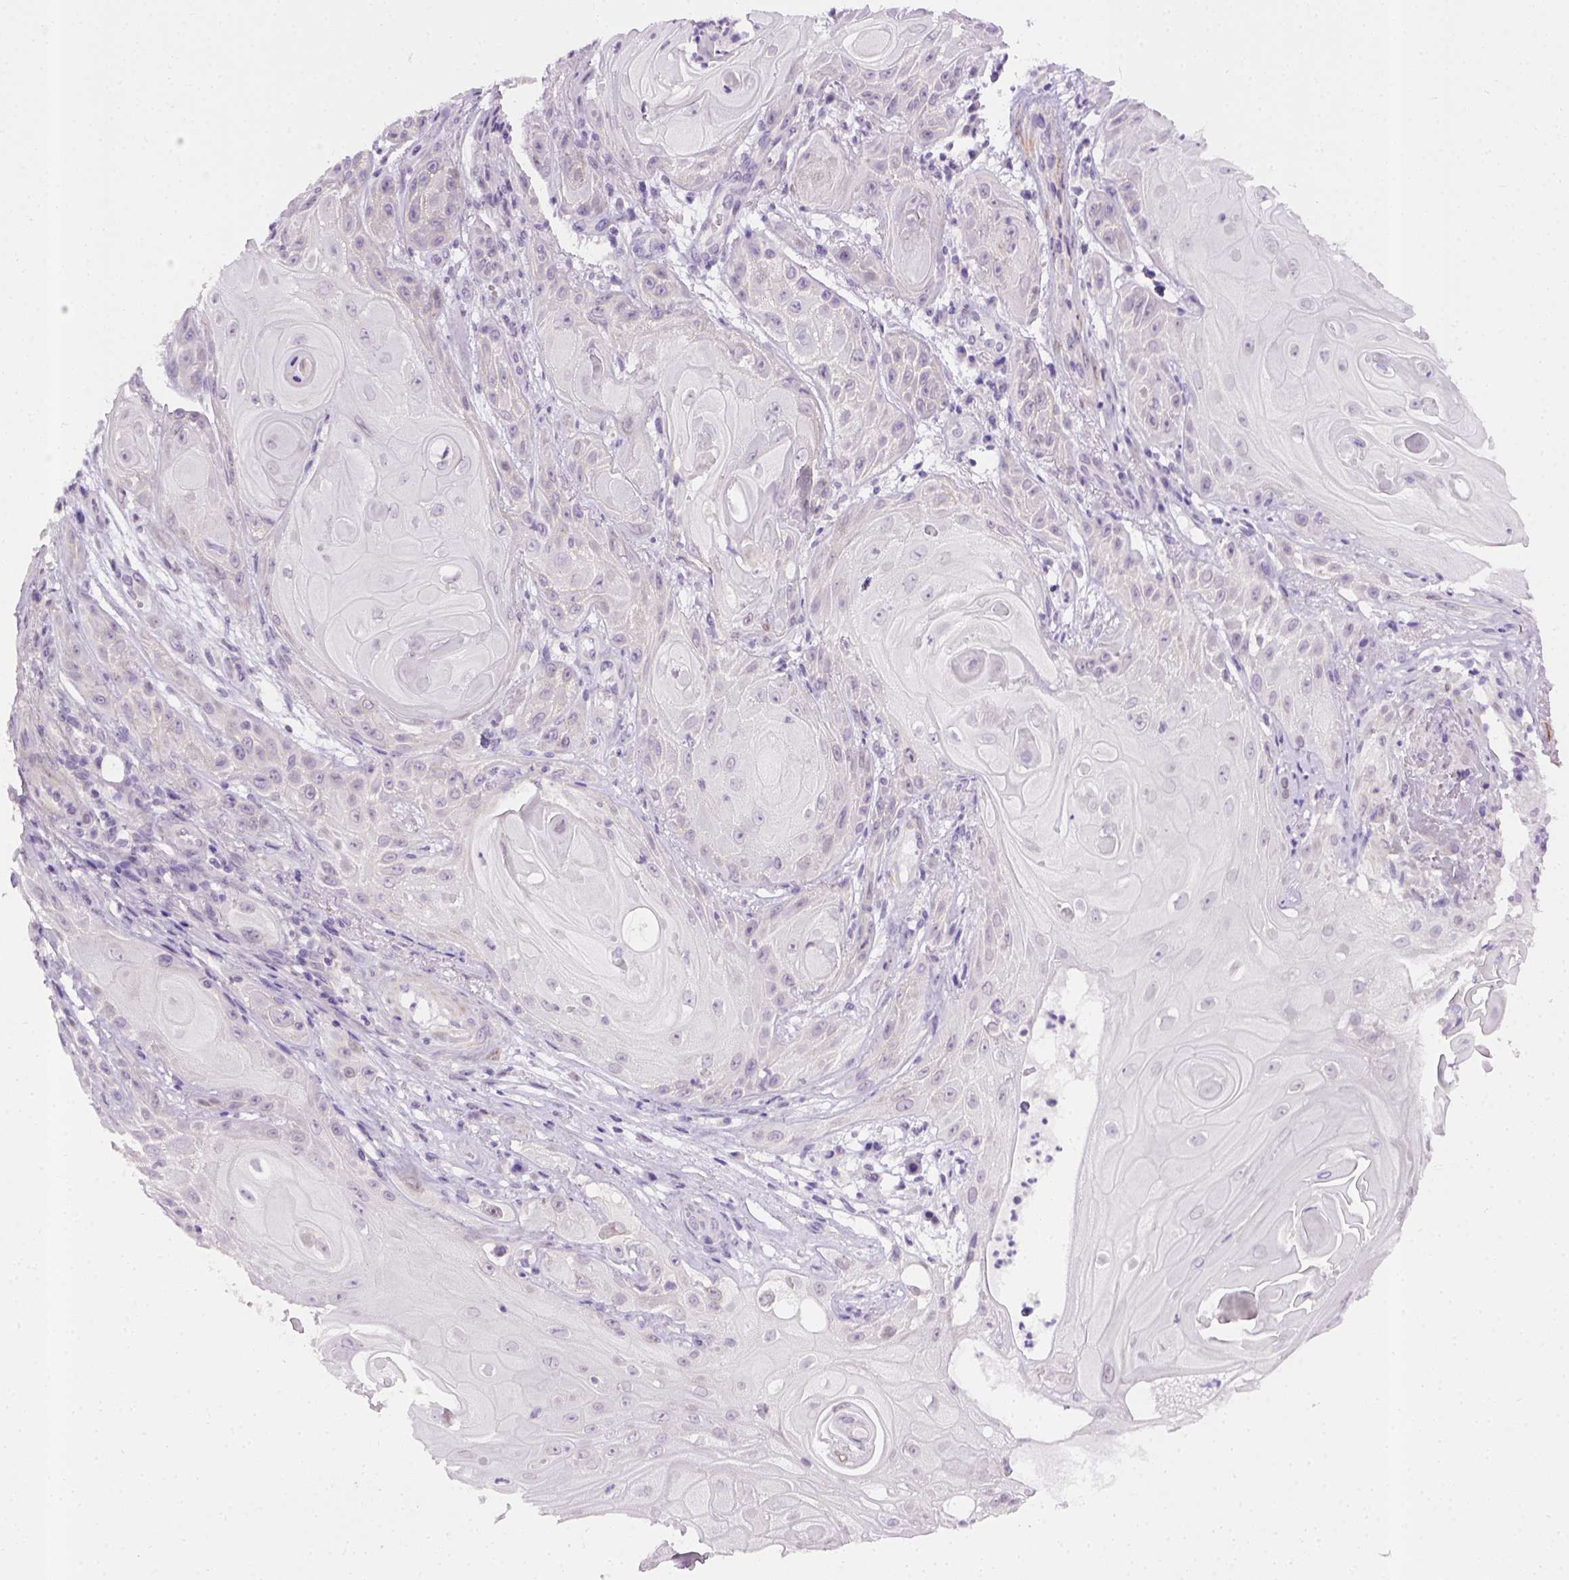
{"staining": {"intensity": "negative", "quantity": "none", "location": "none"}, "tissue": "skin cancer", "cell_type": "Tumor cells", "image_type": "cancer", "snomed": [{"axis": "morphology", "description": "Squamous cell carcinoma, NOS"}, {"axis": "topography", "description": "Skin"}], "caption": "This is a image of IHC staining of skin cancer, which shows no expression in tumor cells.", "gene": "FAM184B", "patient": {"sex": "male", "age": 62}}